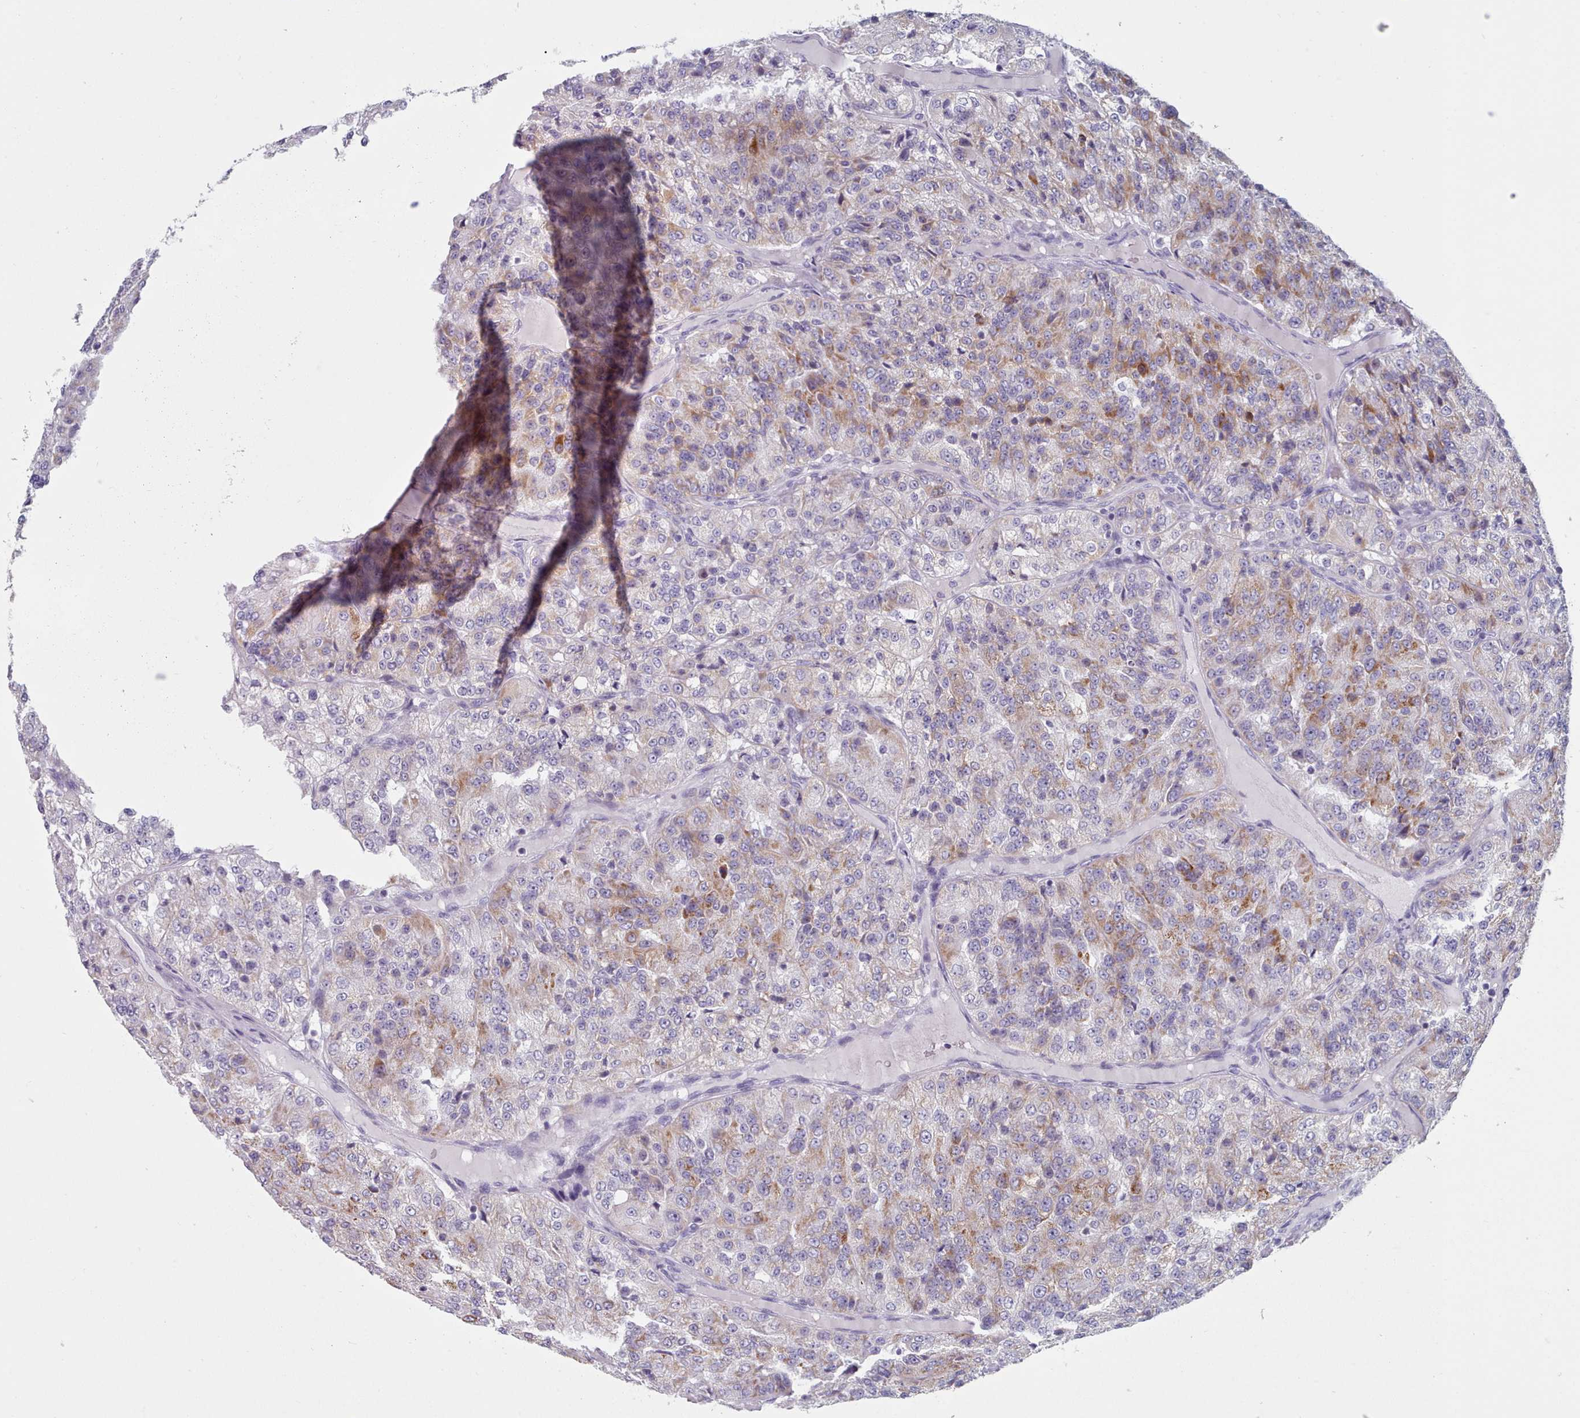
{"staining": {"intensity": "moderate", "quantity": "25%-75%", "location": "cytoplasmic/membranous"}, "tissue": "renal cancer", "cell_type": "Tumor cells", "image_type": "cancer", "snomed": [{"axis": "morphology", "description": "Adenocarcinoma, NOS"}, {"axis": "topography", "description": "Kidney"}], "caption": "An image showing moderate cytoplasmic/membranous staining in approximately 25%-75% of tumor cells in renal cancer (adenocarcinoma), as visualized by brown immunohistochemical staining.", "gene": "FAM170B", "patient": {"sex": "female", "age": 63}}